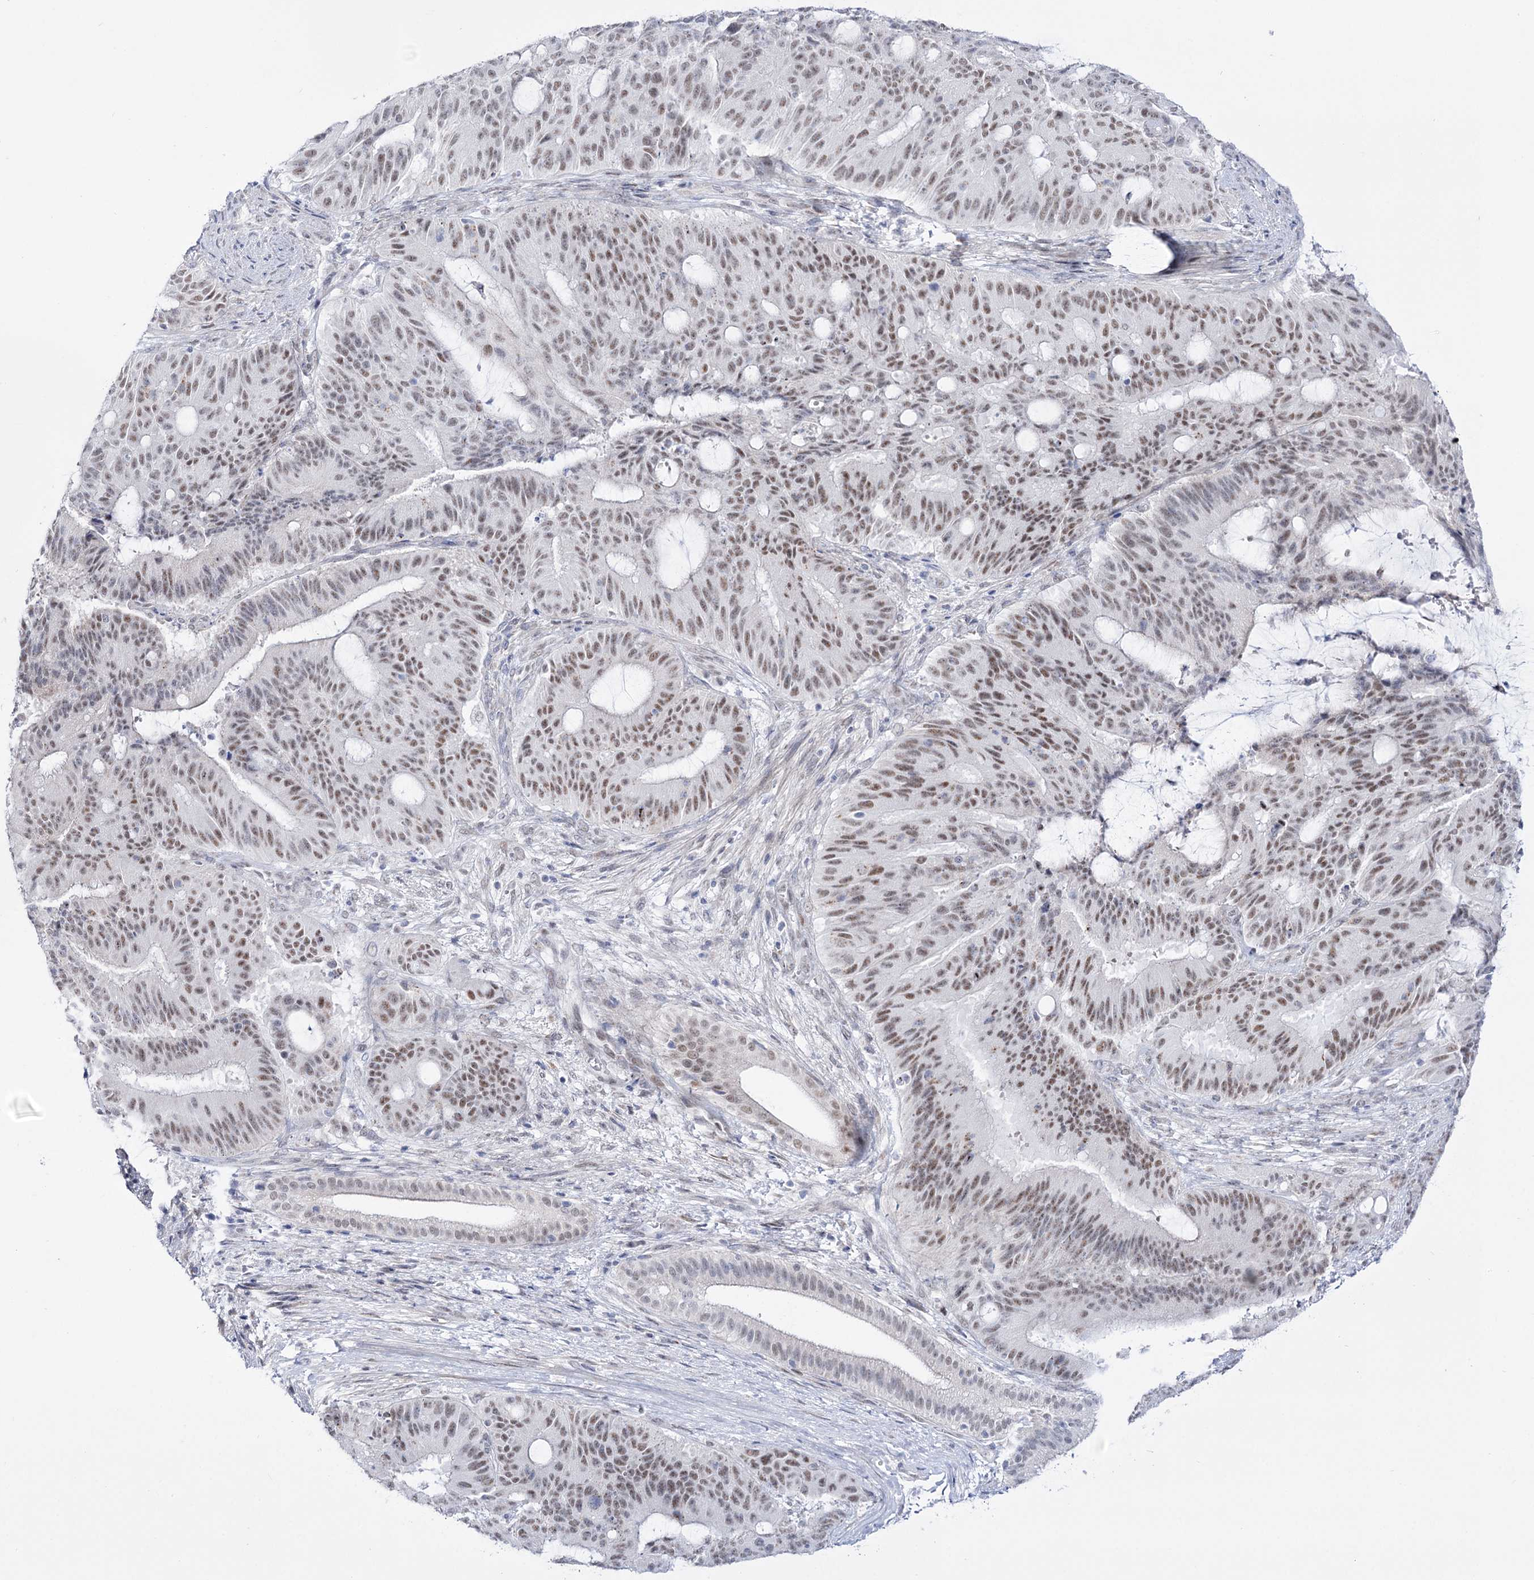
{"staining": {"intensity": "moderate", "quantity": ">75%", "location": "nuclear"}, "tissue": "liver cancer", "cell_type": "Tumor cells", "image_type": "cancer", "snomed": [{"axis": "morphology", "description": "Normal tissue, NOS"}, {"axis": "morphology", "description": "Cholangiocarcinoma"}, {"axis": "topography", "description": "Liver"}, {"axis": "topography", "description": "Peripheral nerve tissue"}], "caption": "Immunohistochemistry (IHC) (DAB) staining of human liver cholangiocarcinoma exhibits moderate nuclear protein expression in about >75% of tumor cells.", "gene": "RBM15B", "patient": {"sex": "female", "age": 73}}